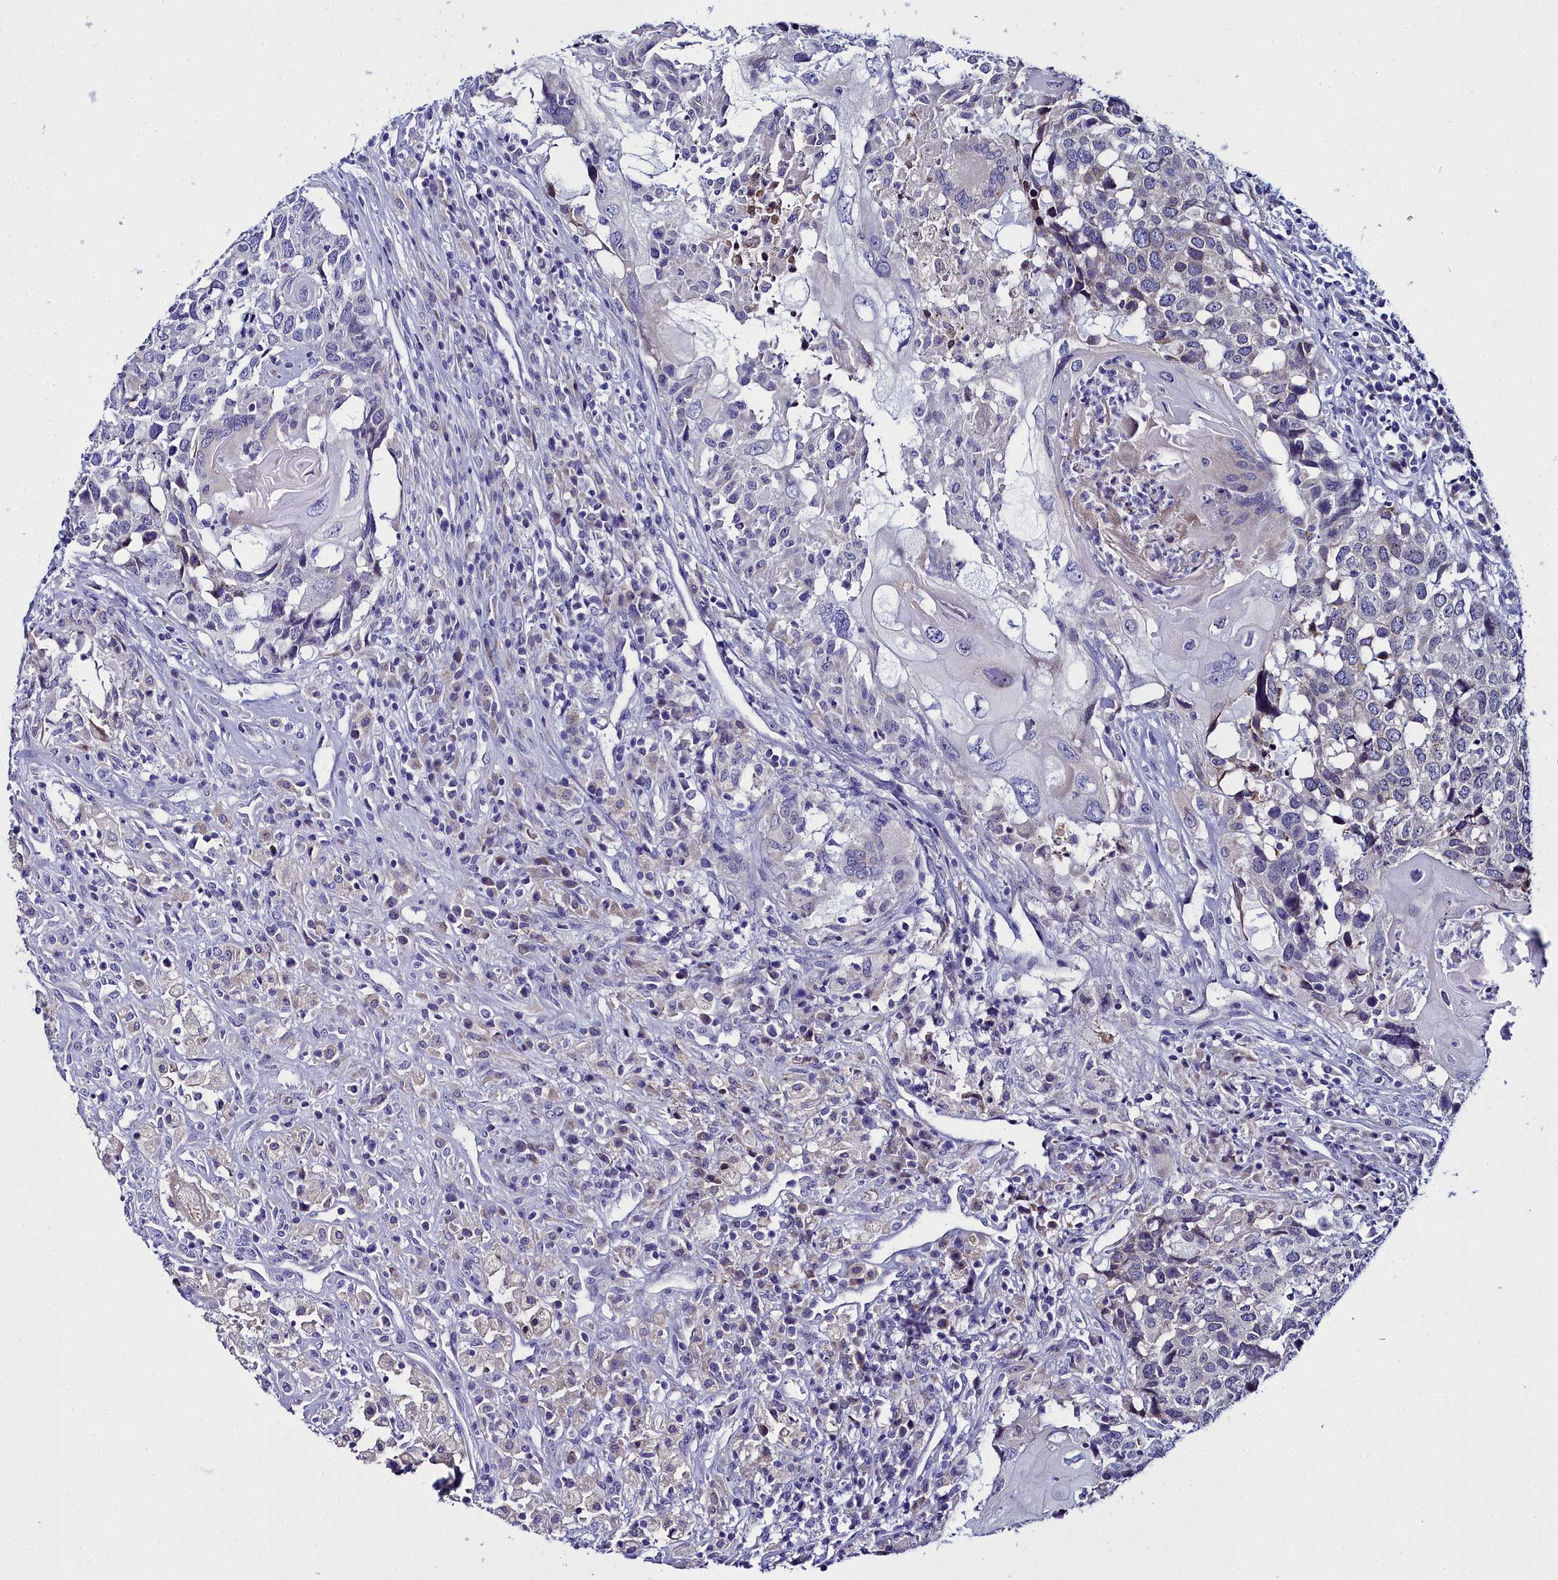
{"staining": {"intensity": "negative", "quantity": "none", "location": "none"}, "tissue": "head and neck cancer", "cell_type": "Tumor cells", "image_type": "cancer", "snomed": [{"axis": "morphology", "description": "Squamous cell carcinoma, NOS"}, {"axis": "topography", "description": "Head-Neck"}], "caption": "A high-resolution histopathology image shows immunohistochemistry staining of head and neck squamous cell carcinoma, which demonstrates no significant staining in tumor cells.", "gene": "ELAPOR2", "patient": {"sex": "male", "age": 66}}